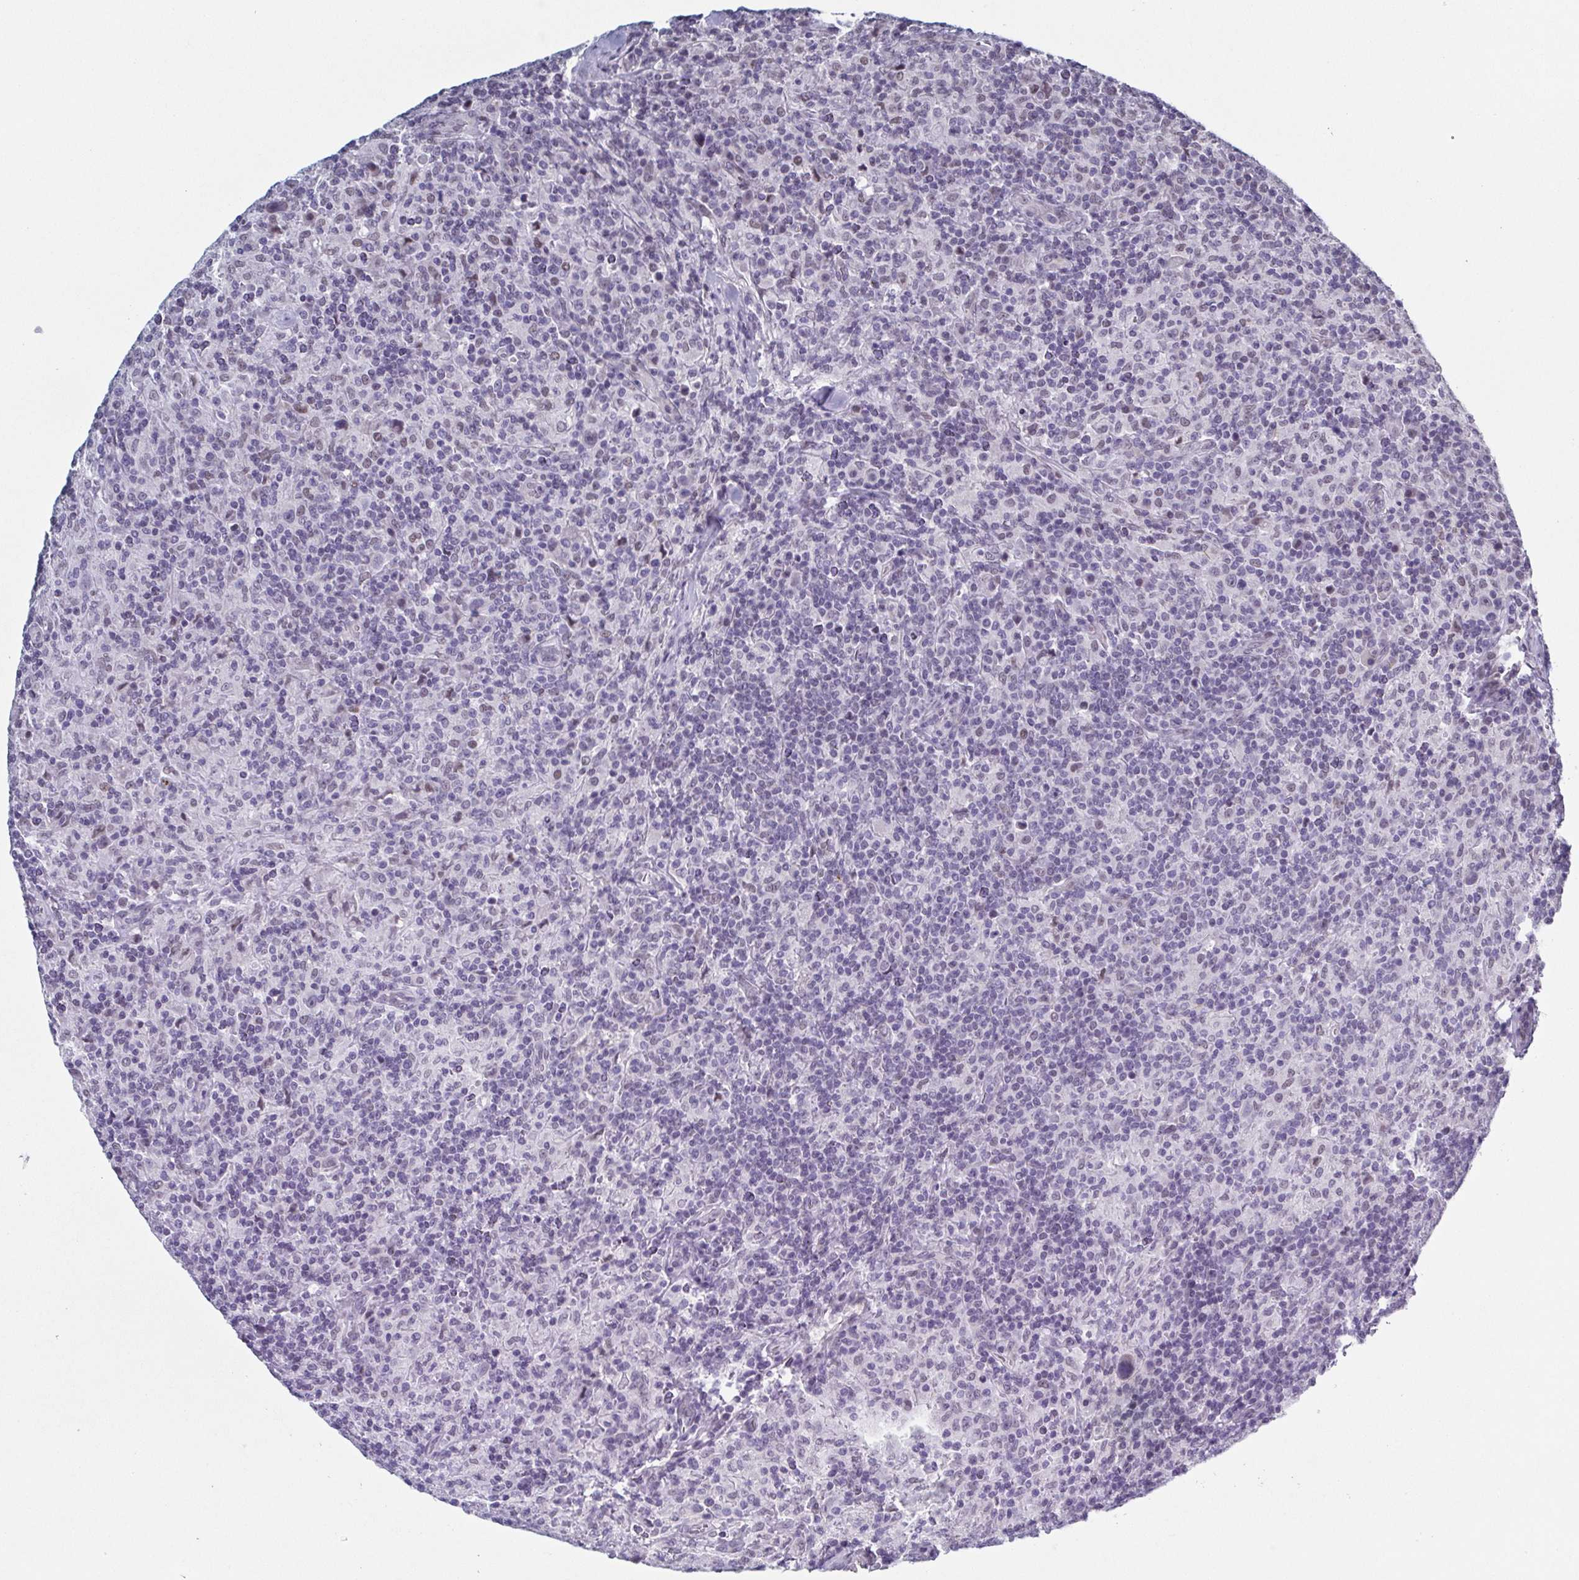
{"staining": {"intensity": "negative", "quantity": "none", "location": "none"}, "tissue": "lymphoma", "cell_type": "Tumor cells", "image_type": "cancer", "snomed": [{"axis": "morphology", "description": "Hodgkin's disease, NOS"}, {"axis": "topography", "description": "Lymph node"}], "caption": "IHC micrograph of human lymphoma stained for a protein (brown), which shows no positivity in tumor cells.", "gene": "TMEM92", "patient": {"sex": "male", "age": 70}}